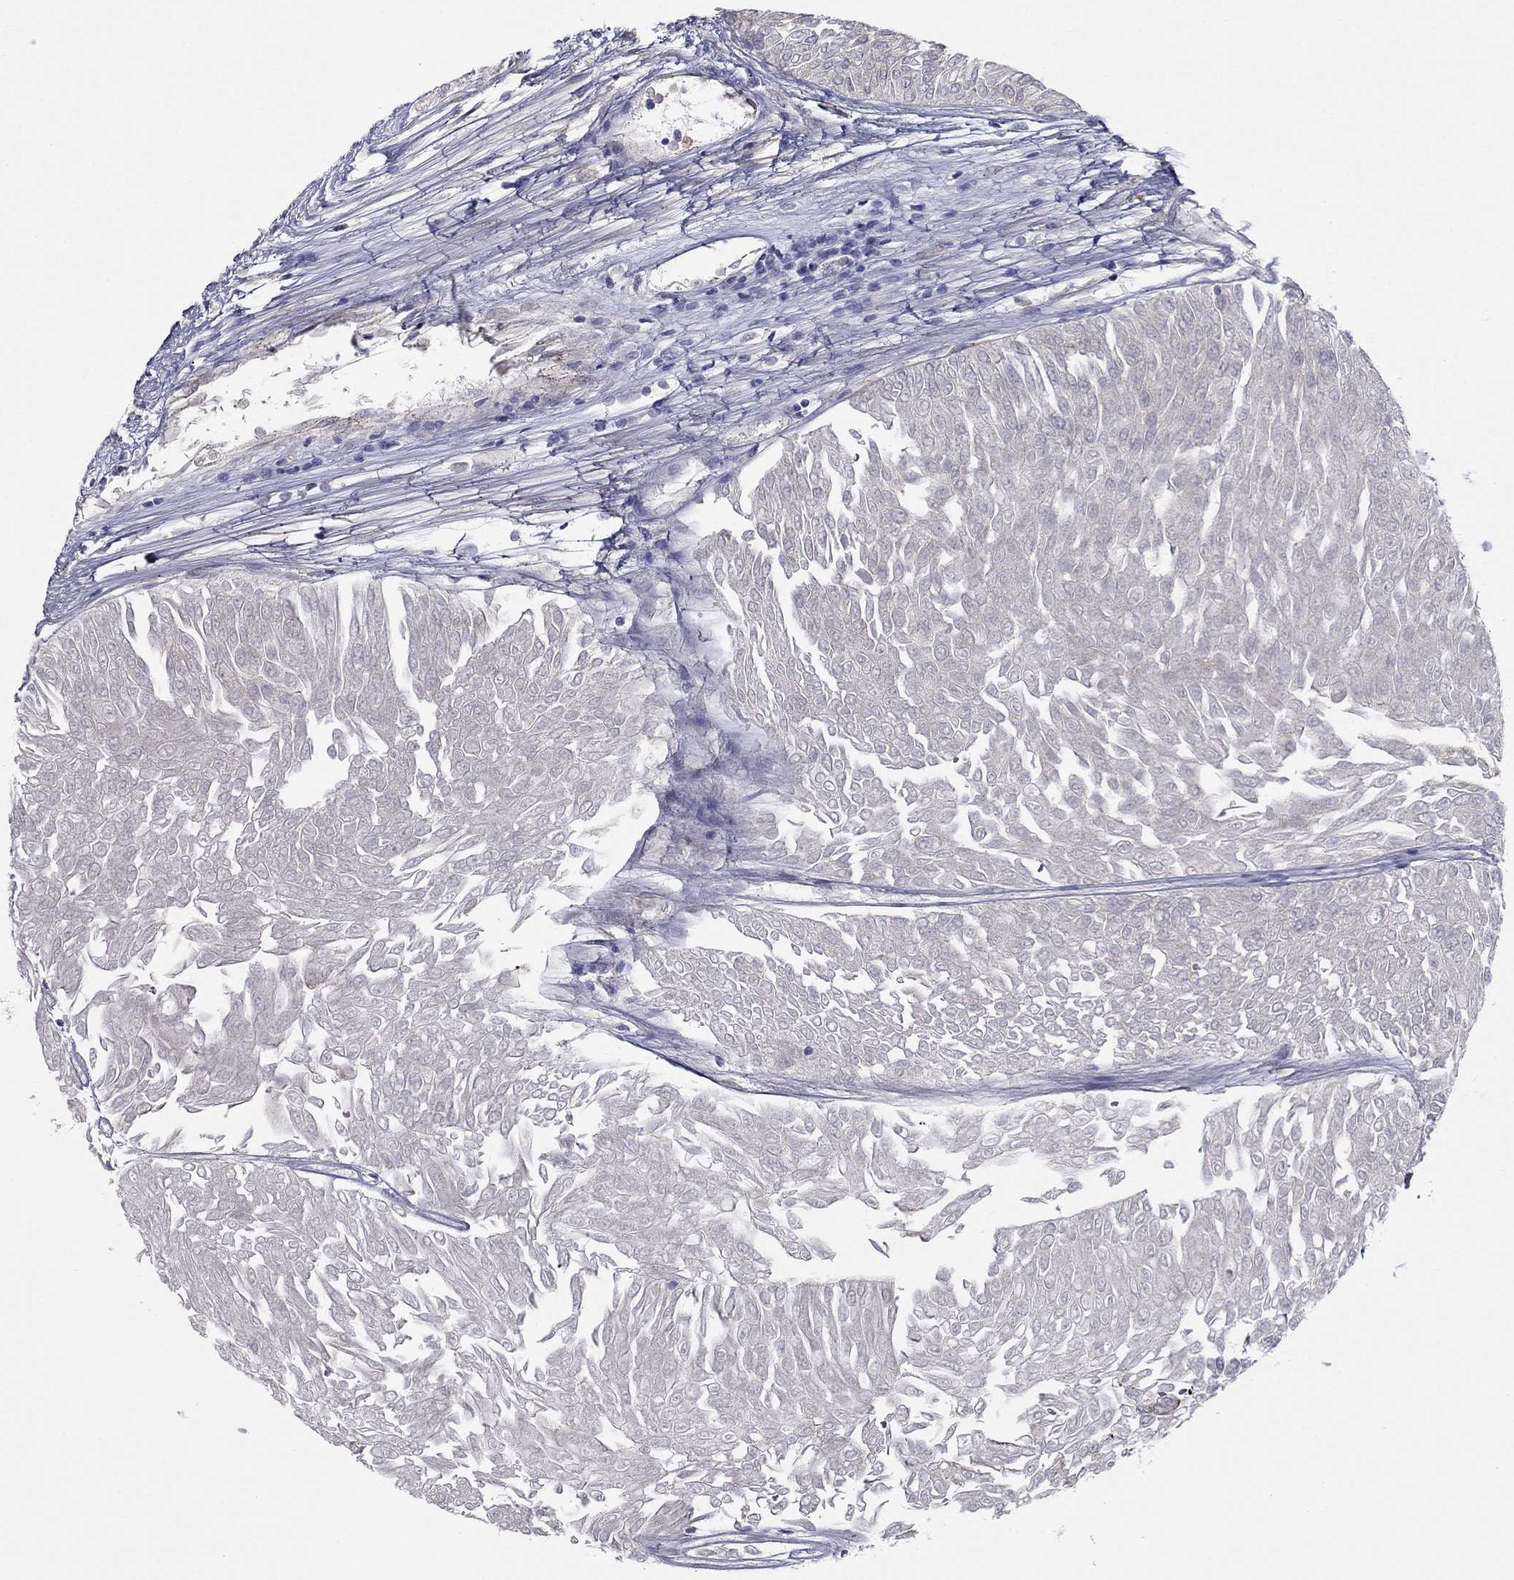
{"staining": {"intensity": "negative", "quantity": "none", "location": "none"}, "tissue": "urothelial cancer", "cell_type": "Tumor cells", "image_type": "cancer", "snomed": [{"axis": "morphology", "description": "Urothelial carcinoma, Low grade"}, {"axis": "topography", "description": "Urinary bladder"}], "caption": "High magnification brightfield microscopy of urothelial cancer stained with DAB (3,3'-diaminobenzidine) (brown) and counterstained with hematoxylin (blue): tumor cells show no significant positivity.", "gene": "YIF1A", "patient": {"sex": "male", "age": 67}}